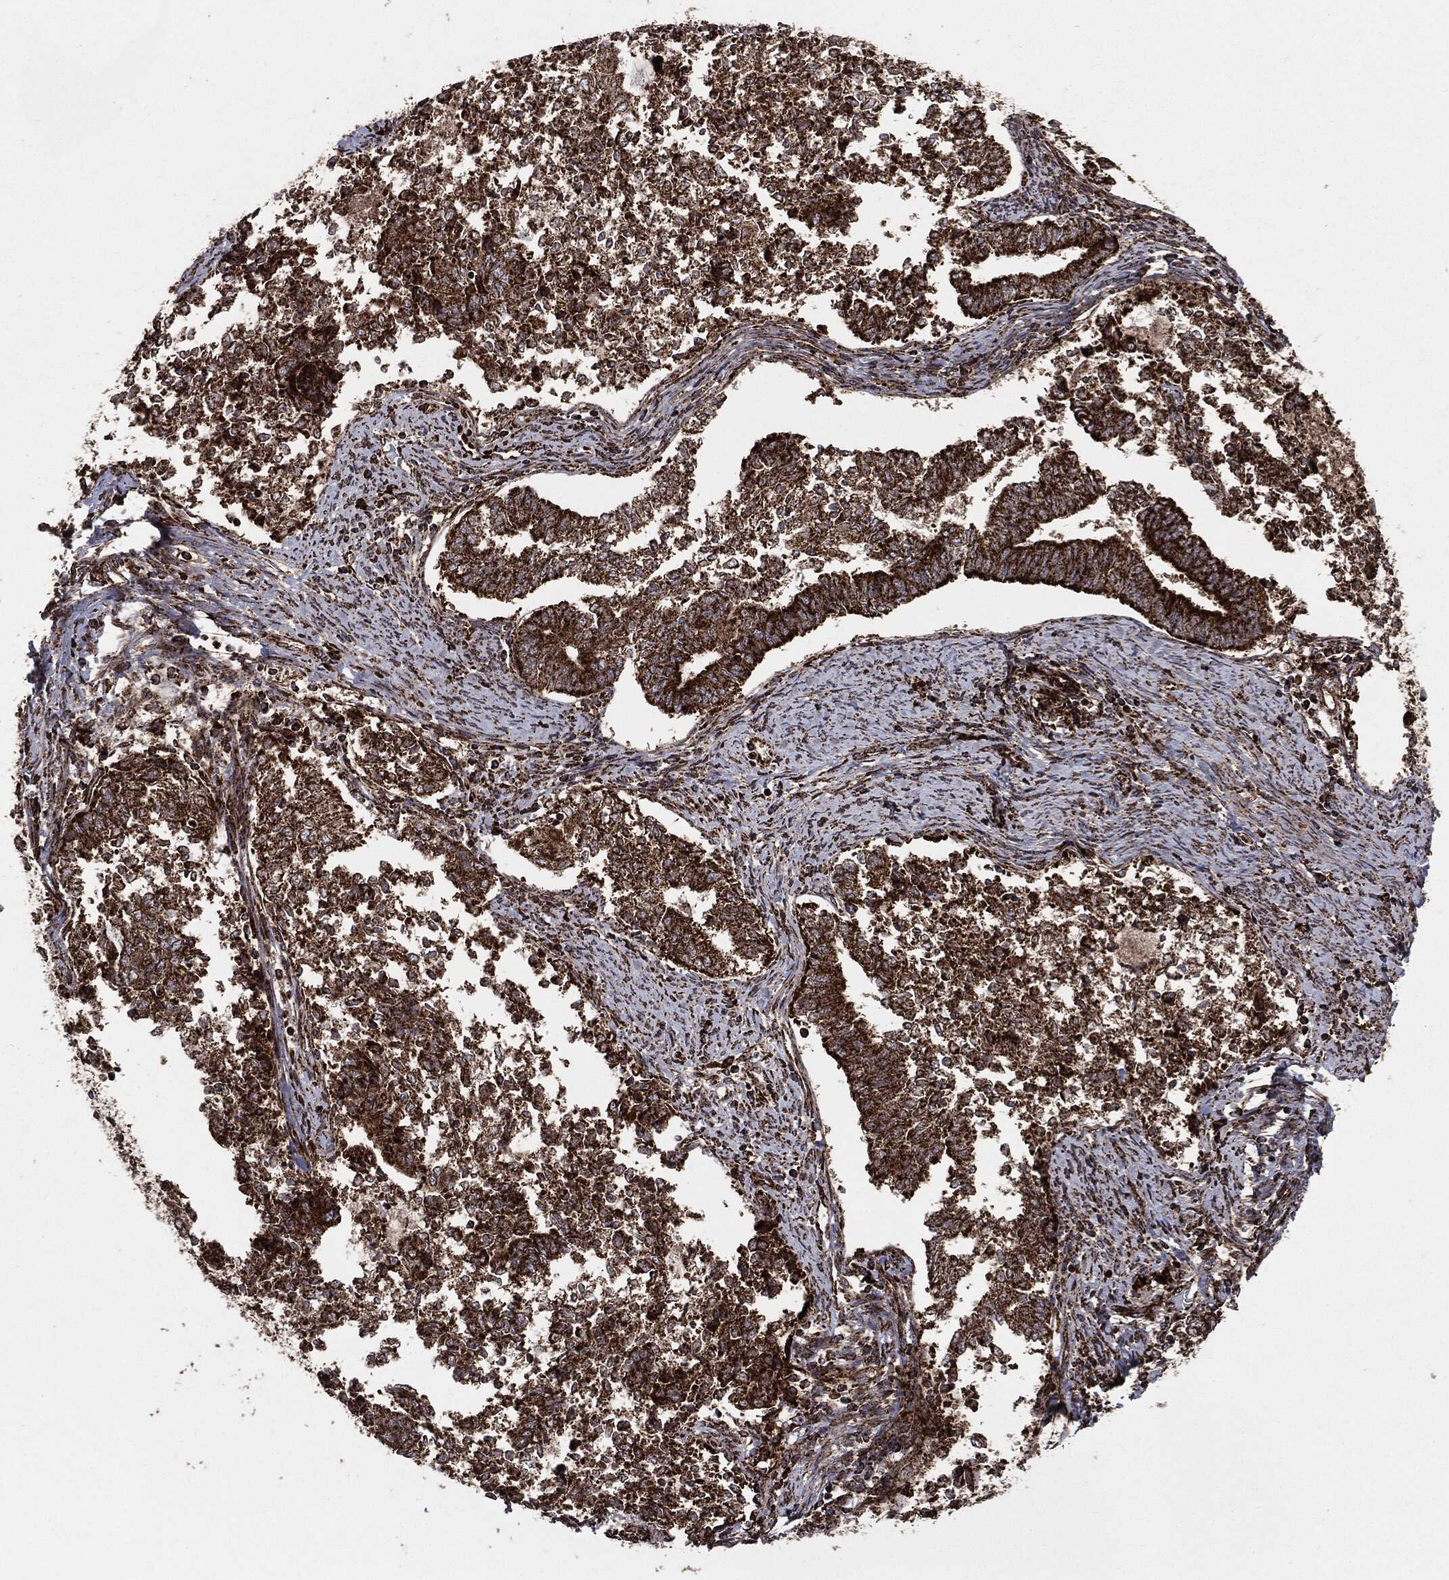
{"staining": {"intensity": "strong", "quantity": ">75%", "location": "cytoplasmic/membranous"}, "tissue": "endometrial cancer", "cell_type": "Tumor cells", "image_type": "cancer", "snomed": [{"axis": "morphology", "description": "Adenocarcinoma, NOS"}, {"axis": "topography", "description": "Endometrium"}], "caption": "This photomicrograph demonstrates endometrial cancer (adenocarcinoma) stained with IHC to label a protein in brown. The cytoplasmic/membranous of tumor cells show strong positivity for the protein. Nuclei are counter-stained blue.", "gene": "MAP2K1", "patient": {"sex": "female", "age": 65}}